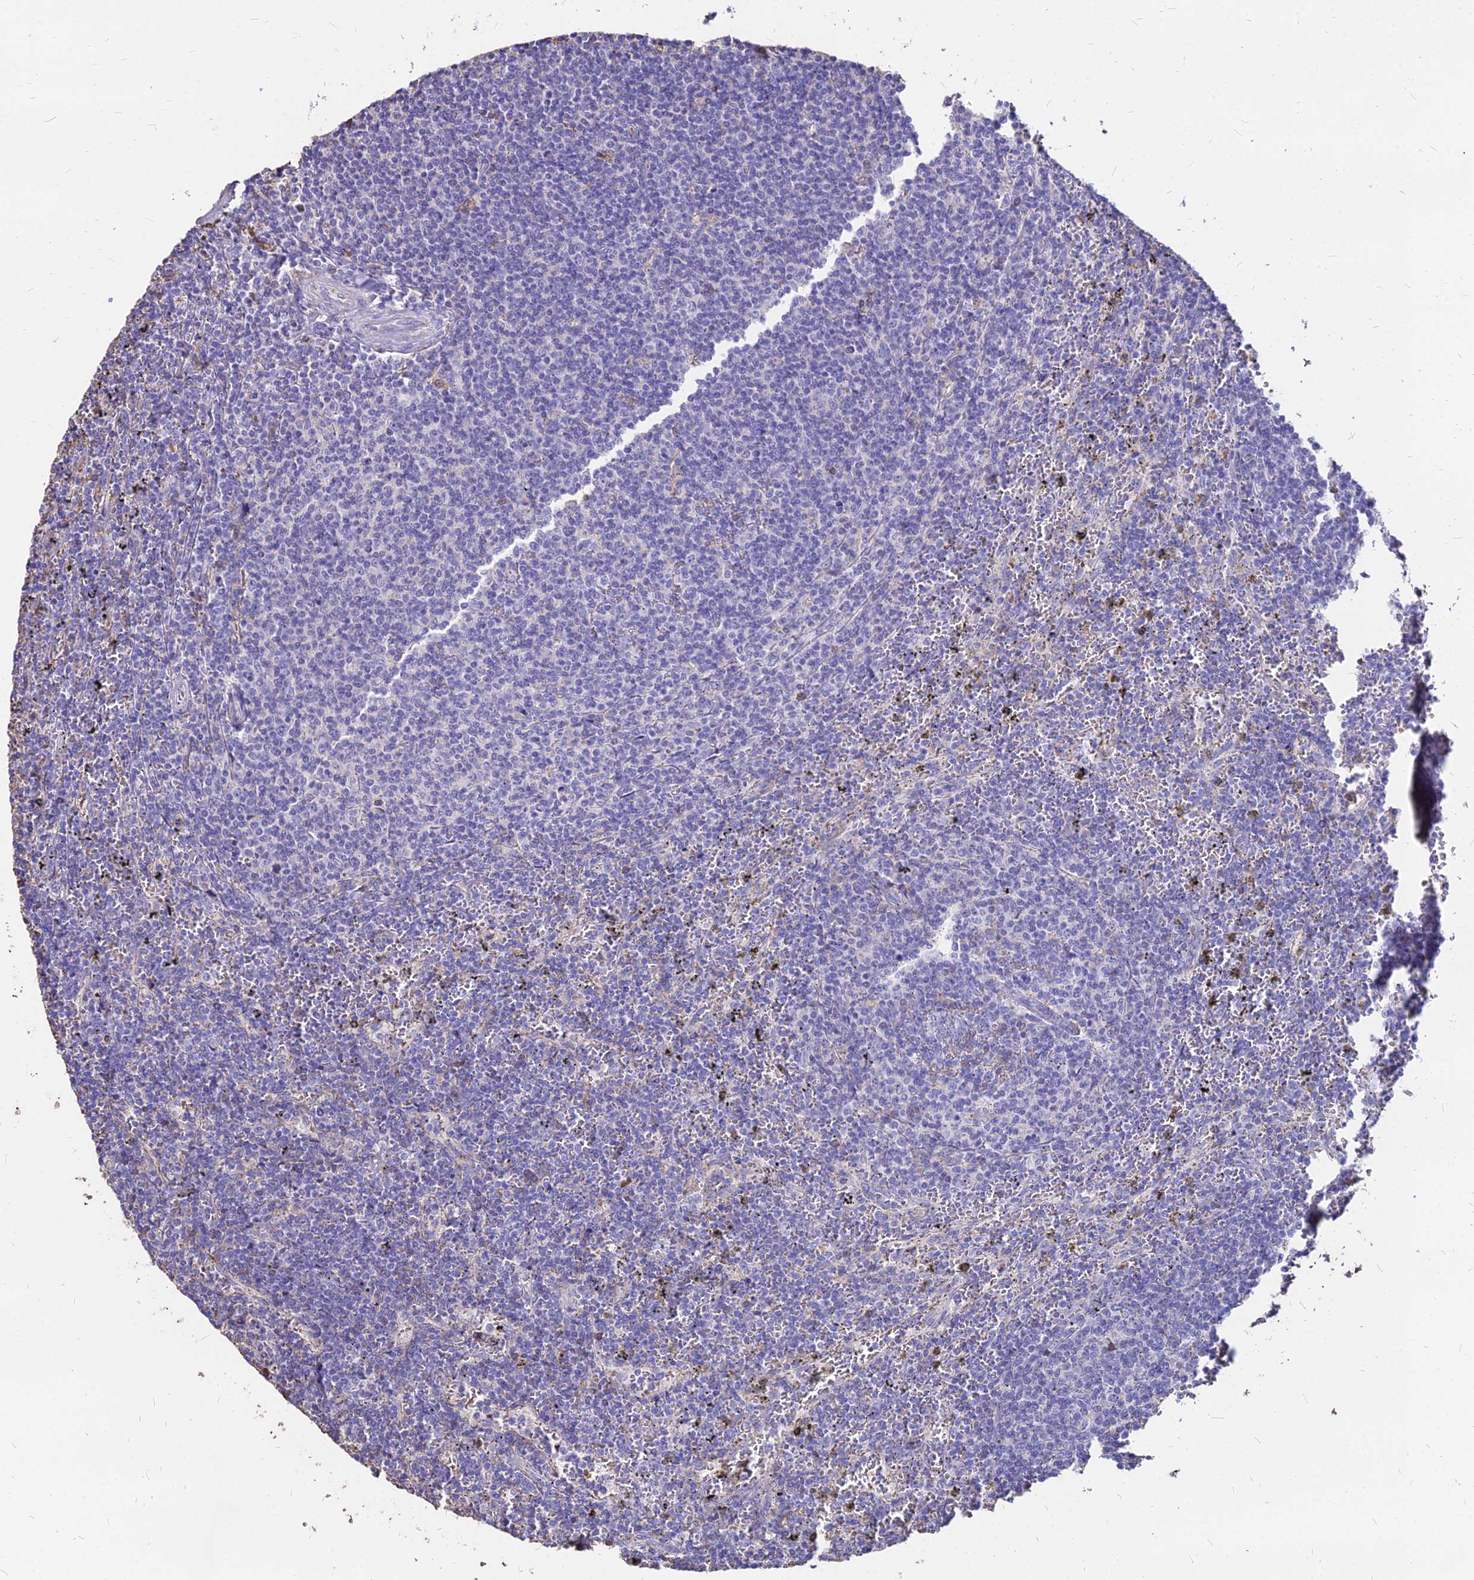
{"staining": {"intensity": "negative", "quantity": "none", "location": "none"}, "tissue": "lymphoma", "cell_type": "Tumor cells", "image_type": "cancer", "snomed": [{"axis": "morphology", "description": "Malignant lymphoma, non-Hodgkin's type, Low grade"}, {"axis": "topography", "description": "Spleen"}], "caption": "DAB immunohistochemical staining of lymphoma demonstrates no significant expression in tumor cells.", "gene": "NME5", "patient": {"sex": "female", "age": 50}}